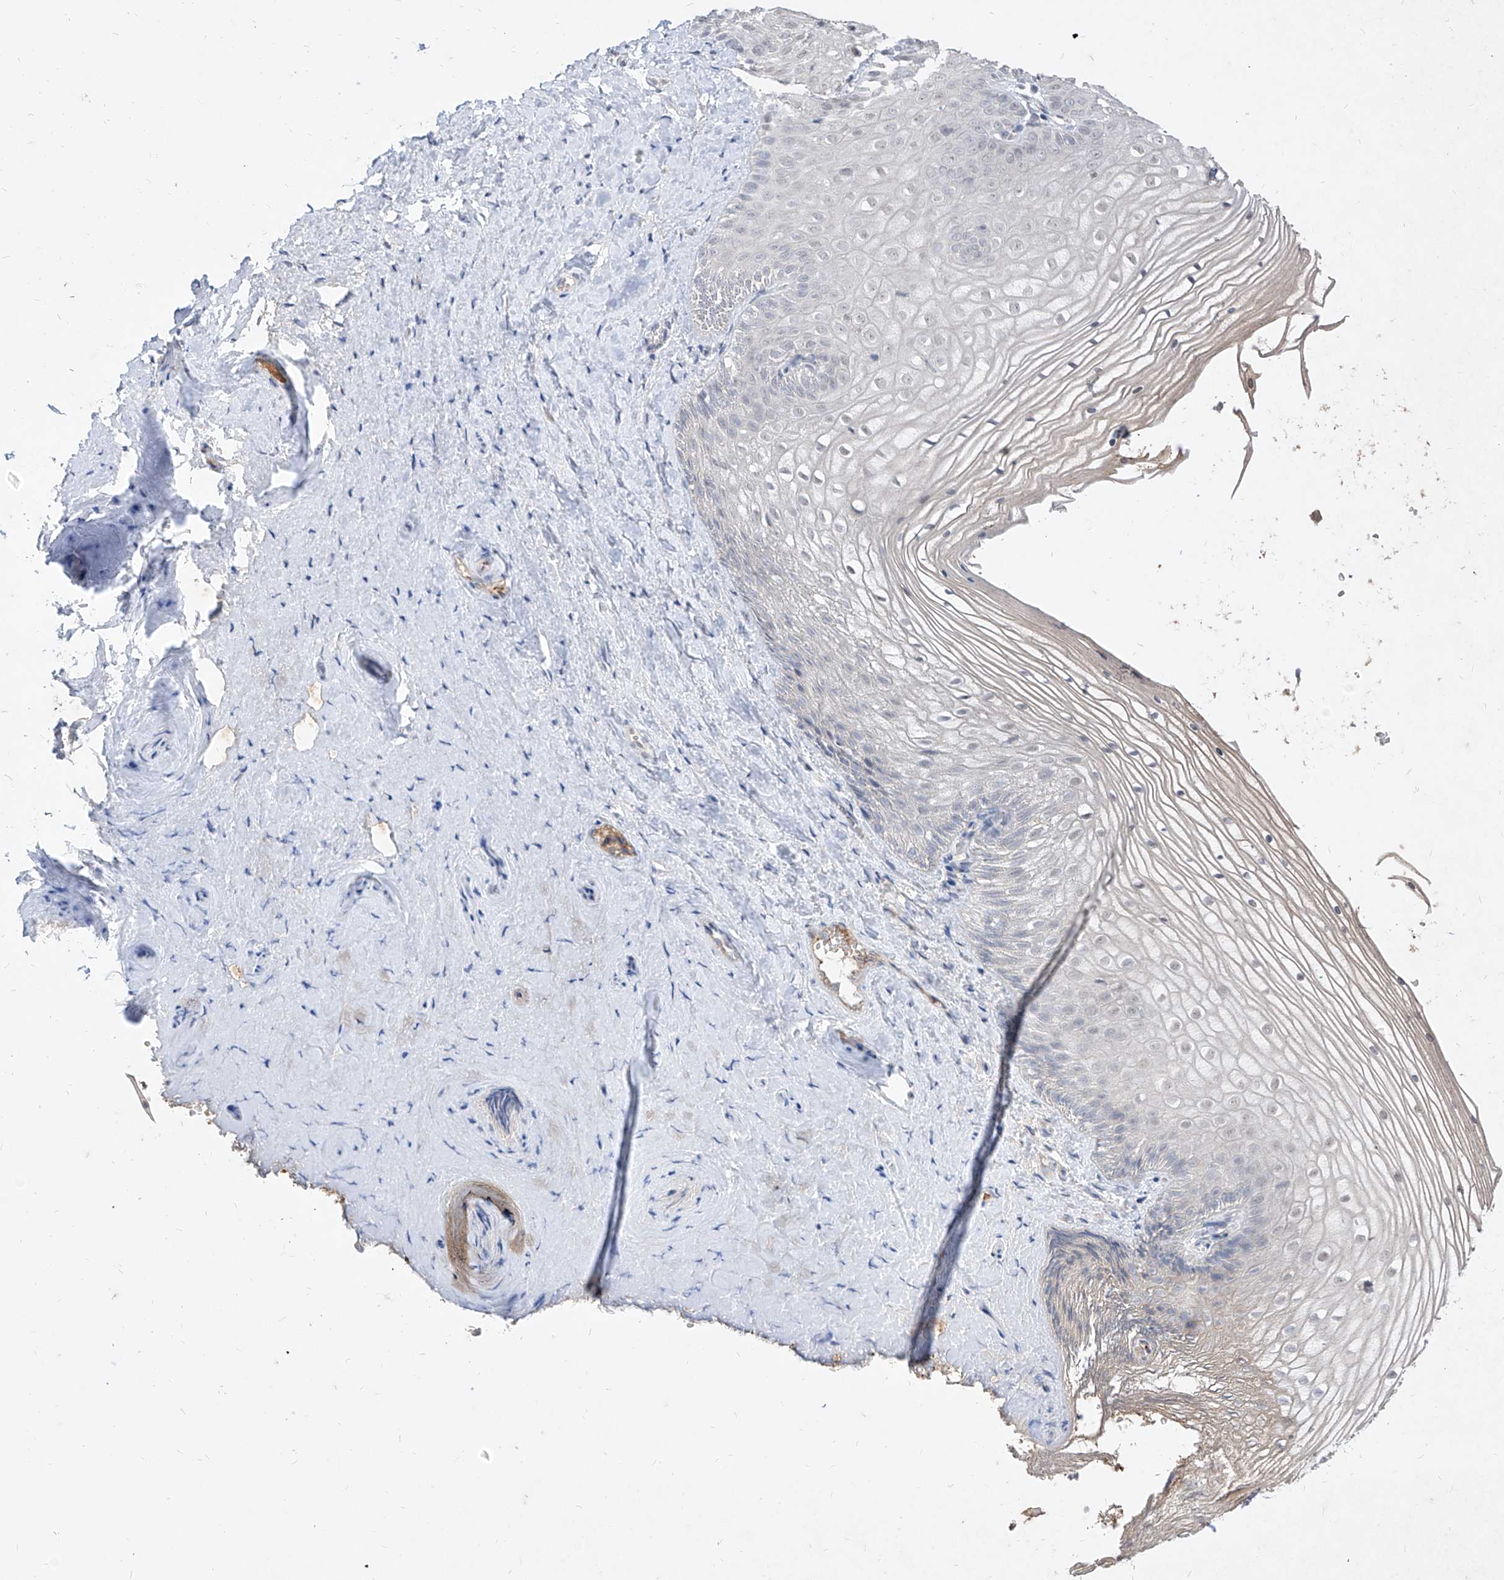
{"staining": {"intensity": "negative", "quantity": "none", "location": "none"}, "tissue": "vagina", "cell_type": "Squamous epithelial cells", "image_type": "normal", "snomed": [{"axis": "morphology", "description": "Normal tissue, NOS"}, {"axis": "topography", "description": "Vagina"}, {"axis": "topography", "description": "Cervix"}], "caption": "Human vagina stained for a protein using immunohistochemistry (IHC) exhibits no staining in squamous epithelial cells.", "gene": "C4A", "patient": {"sex": "female", "age": 40}}